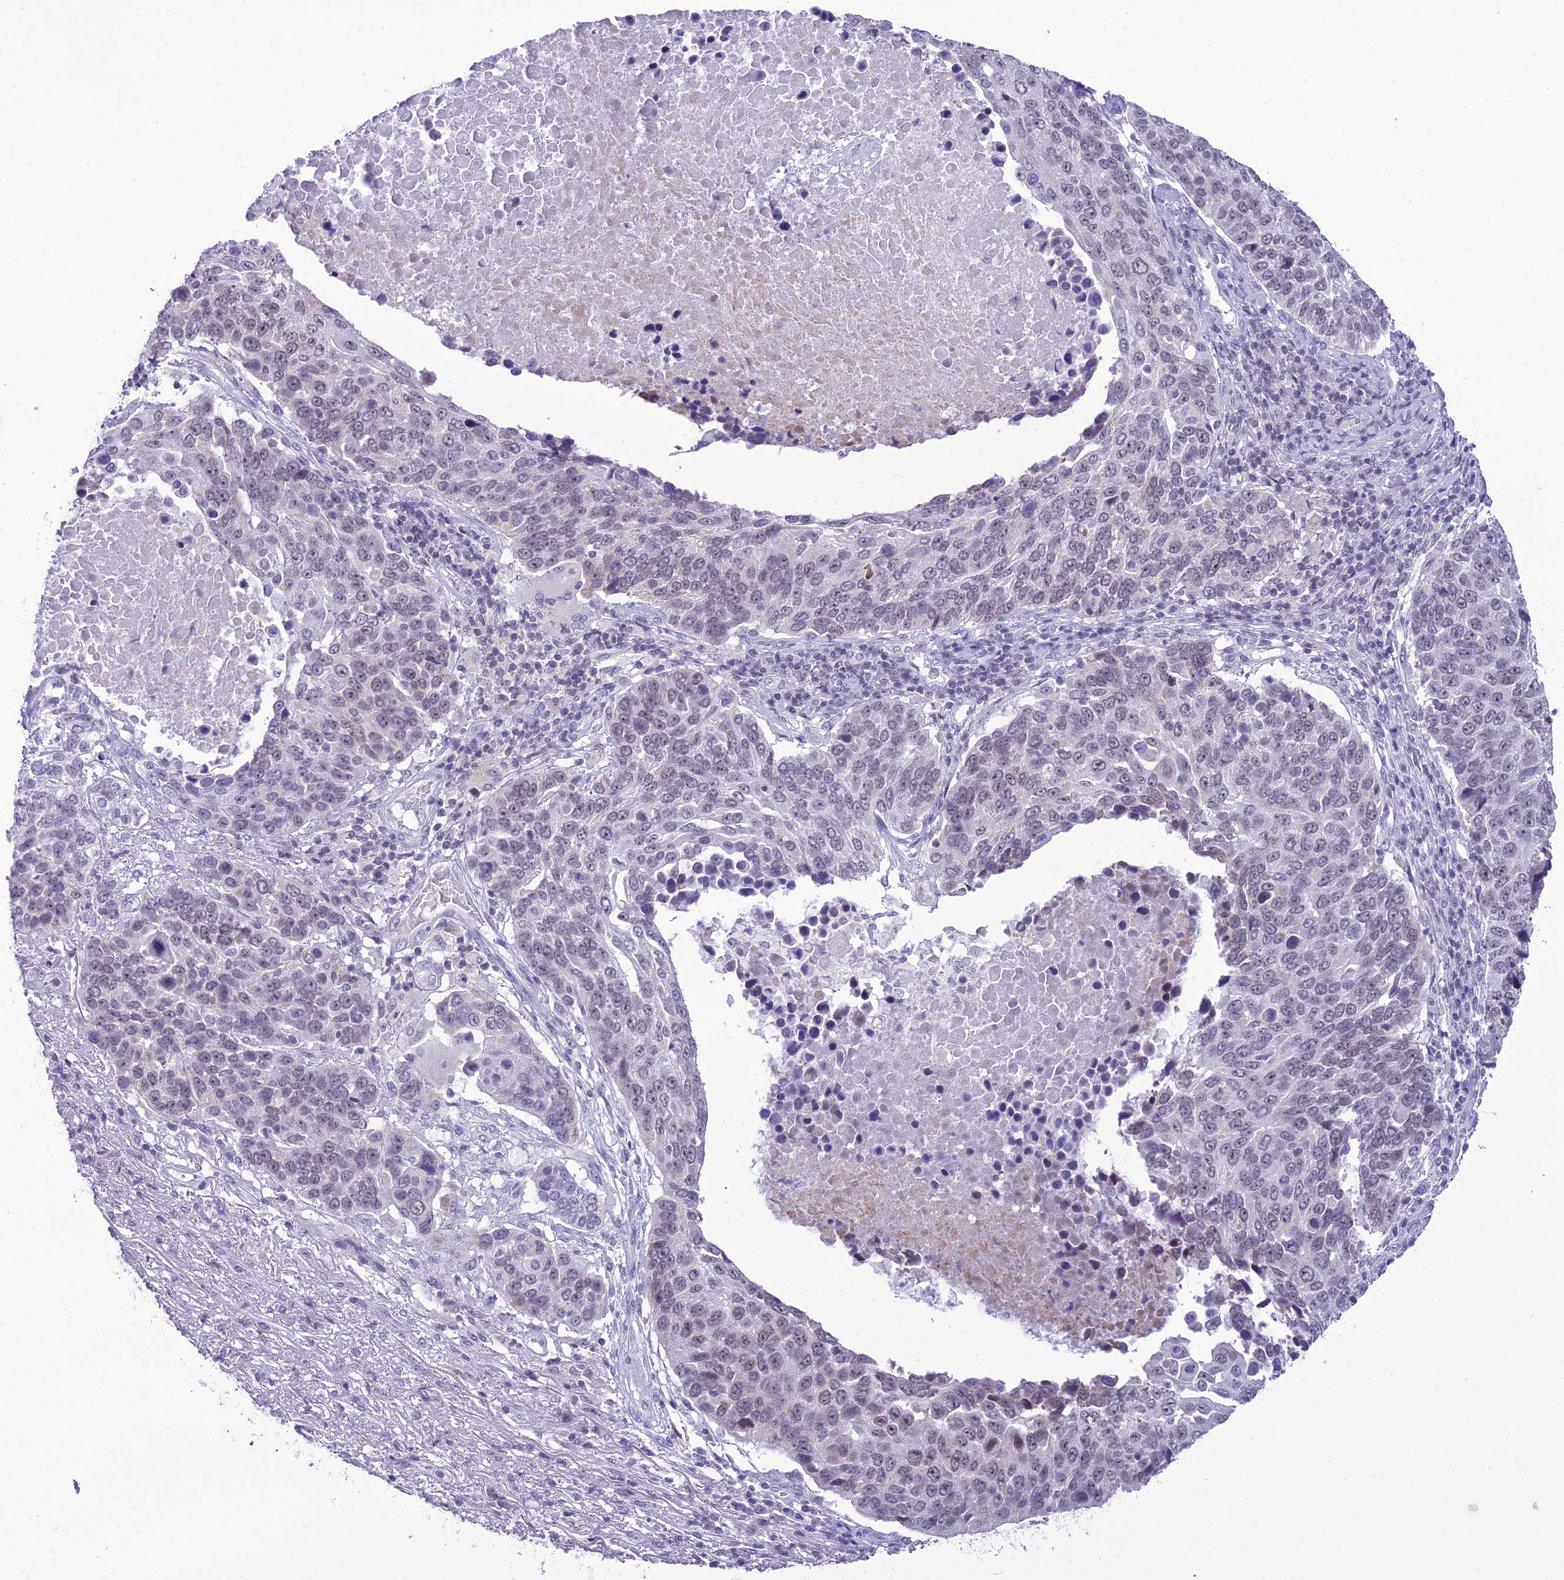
{"staining": {"intensity": "negative", "quantity": "none", "location": "none"}, "tissue": "lung cancer", "cell_type": "Tumor cells", "image_type": "cancer", "snomed": [{"axis": "morphology", "description": "Normal tissue, NOS"}, {"axis": "morphology", "description": "Squamous cell carcinoma, NOS"}, {"axis": "topography", "description": "Lymph node"}, {"axis": "topography", "description": "Lung"}], "caption": "This photomicrograph is of lung cancer stained with IHC to label a protein in brown with the nuclei are counter-stained blue. There is no expression in tumor cells.", "gene": "B9D2", "patient": {"sex": "male", "age": 66}}